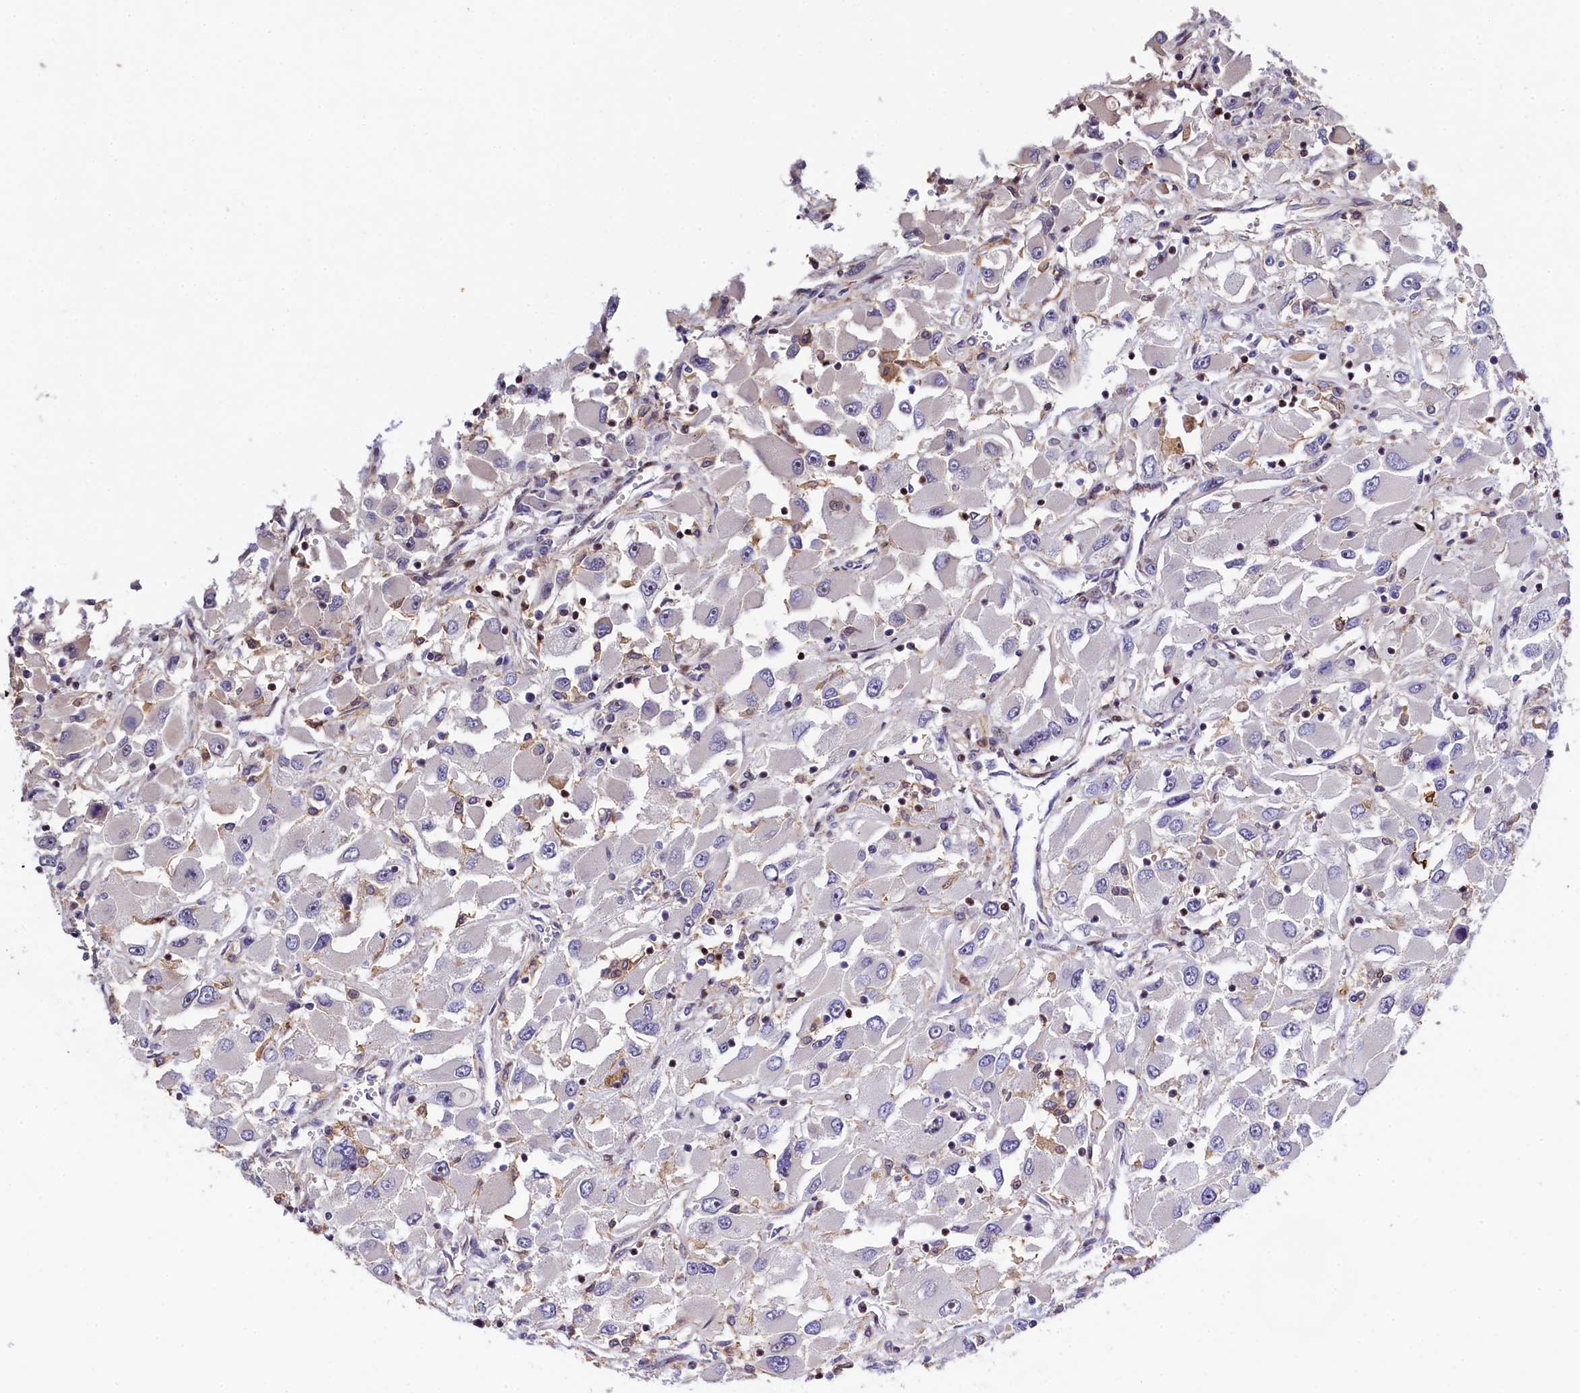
{"staining": {"intensity": "negative", "quantity": "none", "location": "none"}, "tissue": "renal cancer", "cell_type": "Tumor cells", "image_type": "cancer", "snomed": [{"axis": "morphology", "description": "Adenocarcinoma, NOS"}, {"axis": "topography", "description": "Kidney"}], "caption": "Tumor cells are negative for brown protein staining in renal cancer.", "gene": "TGDS", "patient": {"sex": "female", "age": 52}}